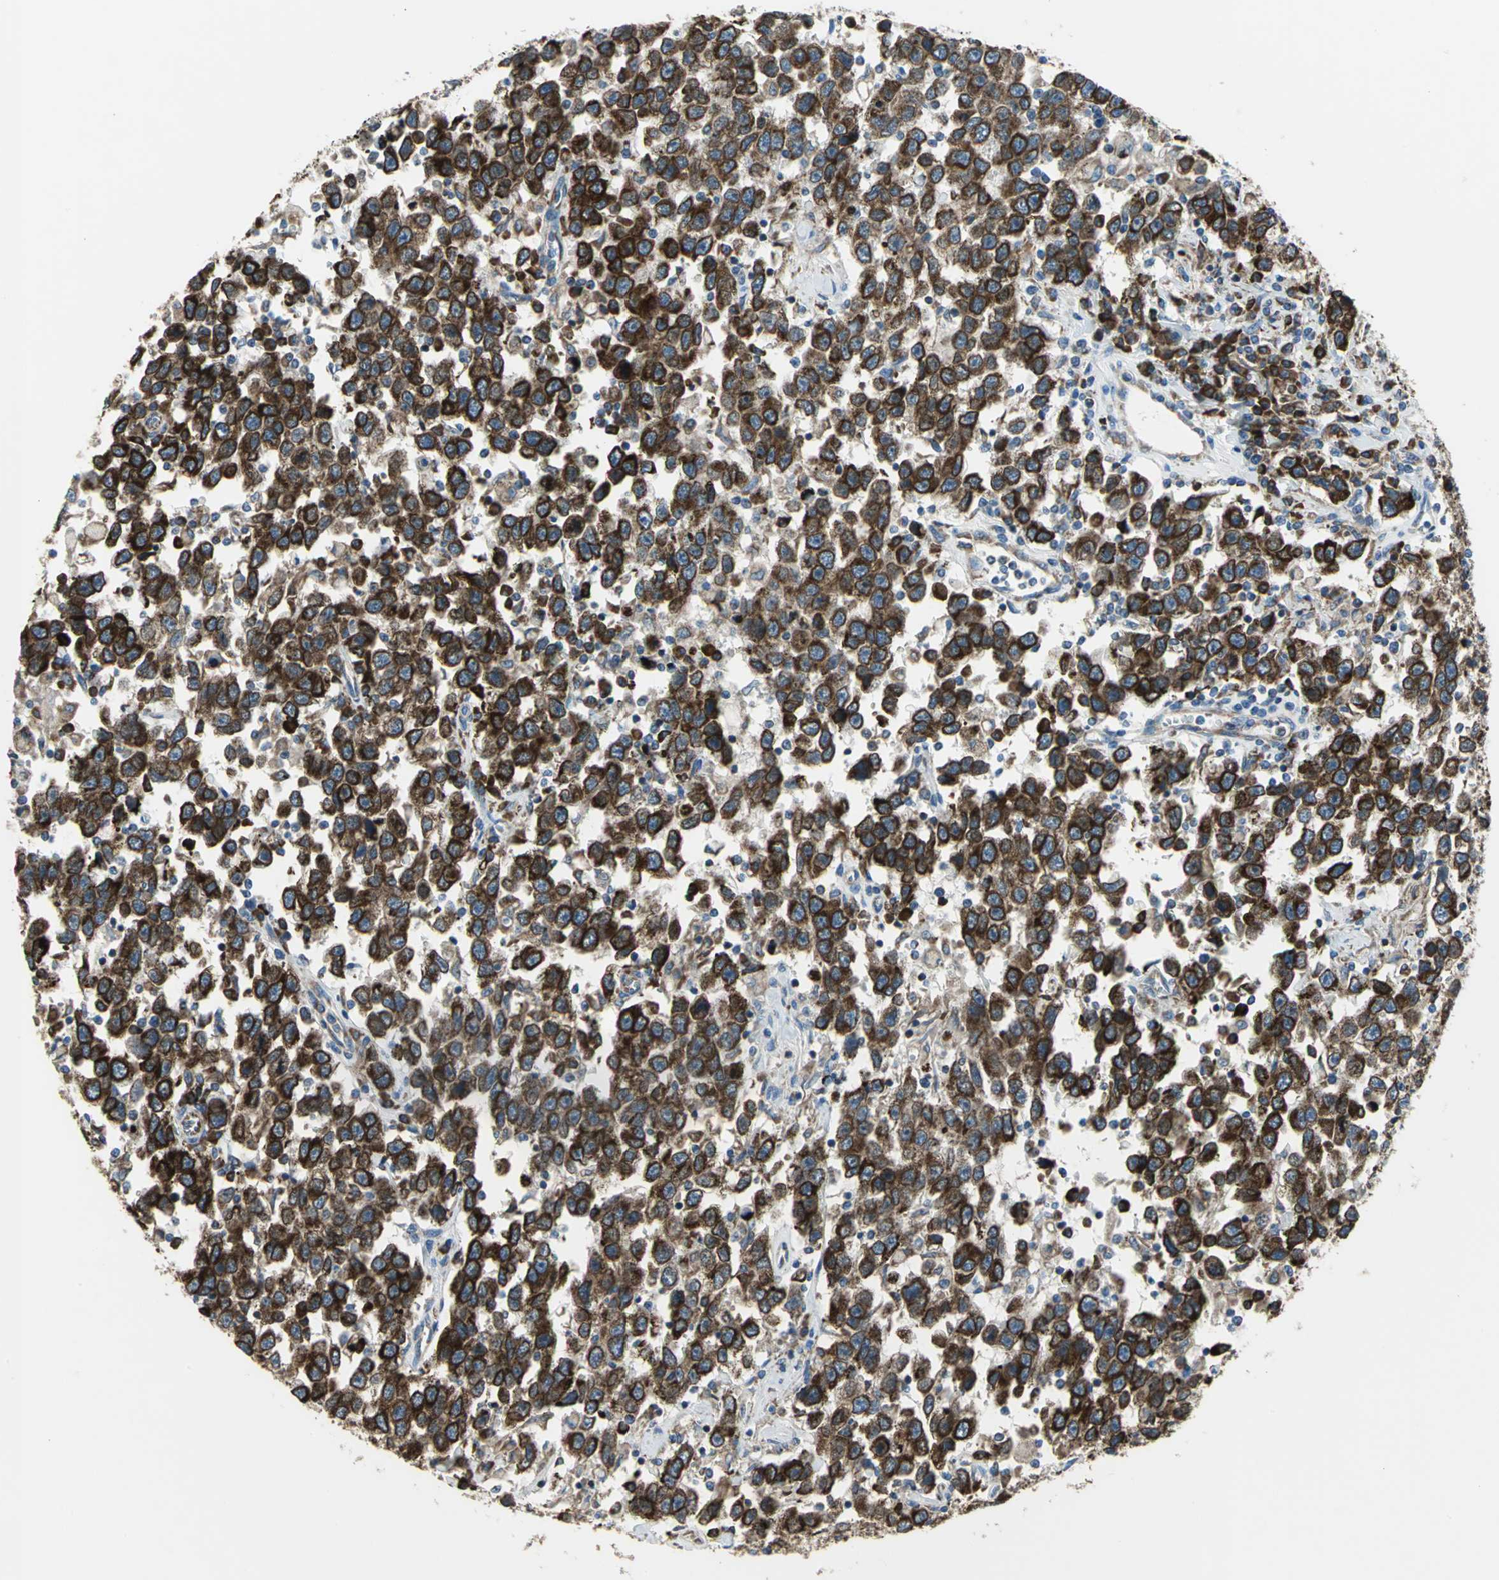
{"staining": {"intensity": "strong", "quantity": ">75%", "location": "cytoplasmic/membranous"}, "tissue": "testis cancer", "cell_type": "Tumor cells", "image_type": "cancer", "snomed": [{"axis": "morphology", "description": "Seminoma, NOS"}, {"axis": "topography", "description": "Testis"}], "caption": "Immunohistochemical staining of testis seminoma displays high levels of strong cytoplasmic/membranous expression in approximately >75% of tumor cells. (brown staining indicates protein expression, while blue staining denotes nuclei).", "gene": "TULP4", "patient": {"sex": "male", "age": 41}}